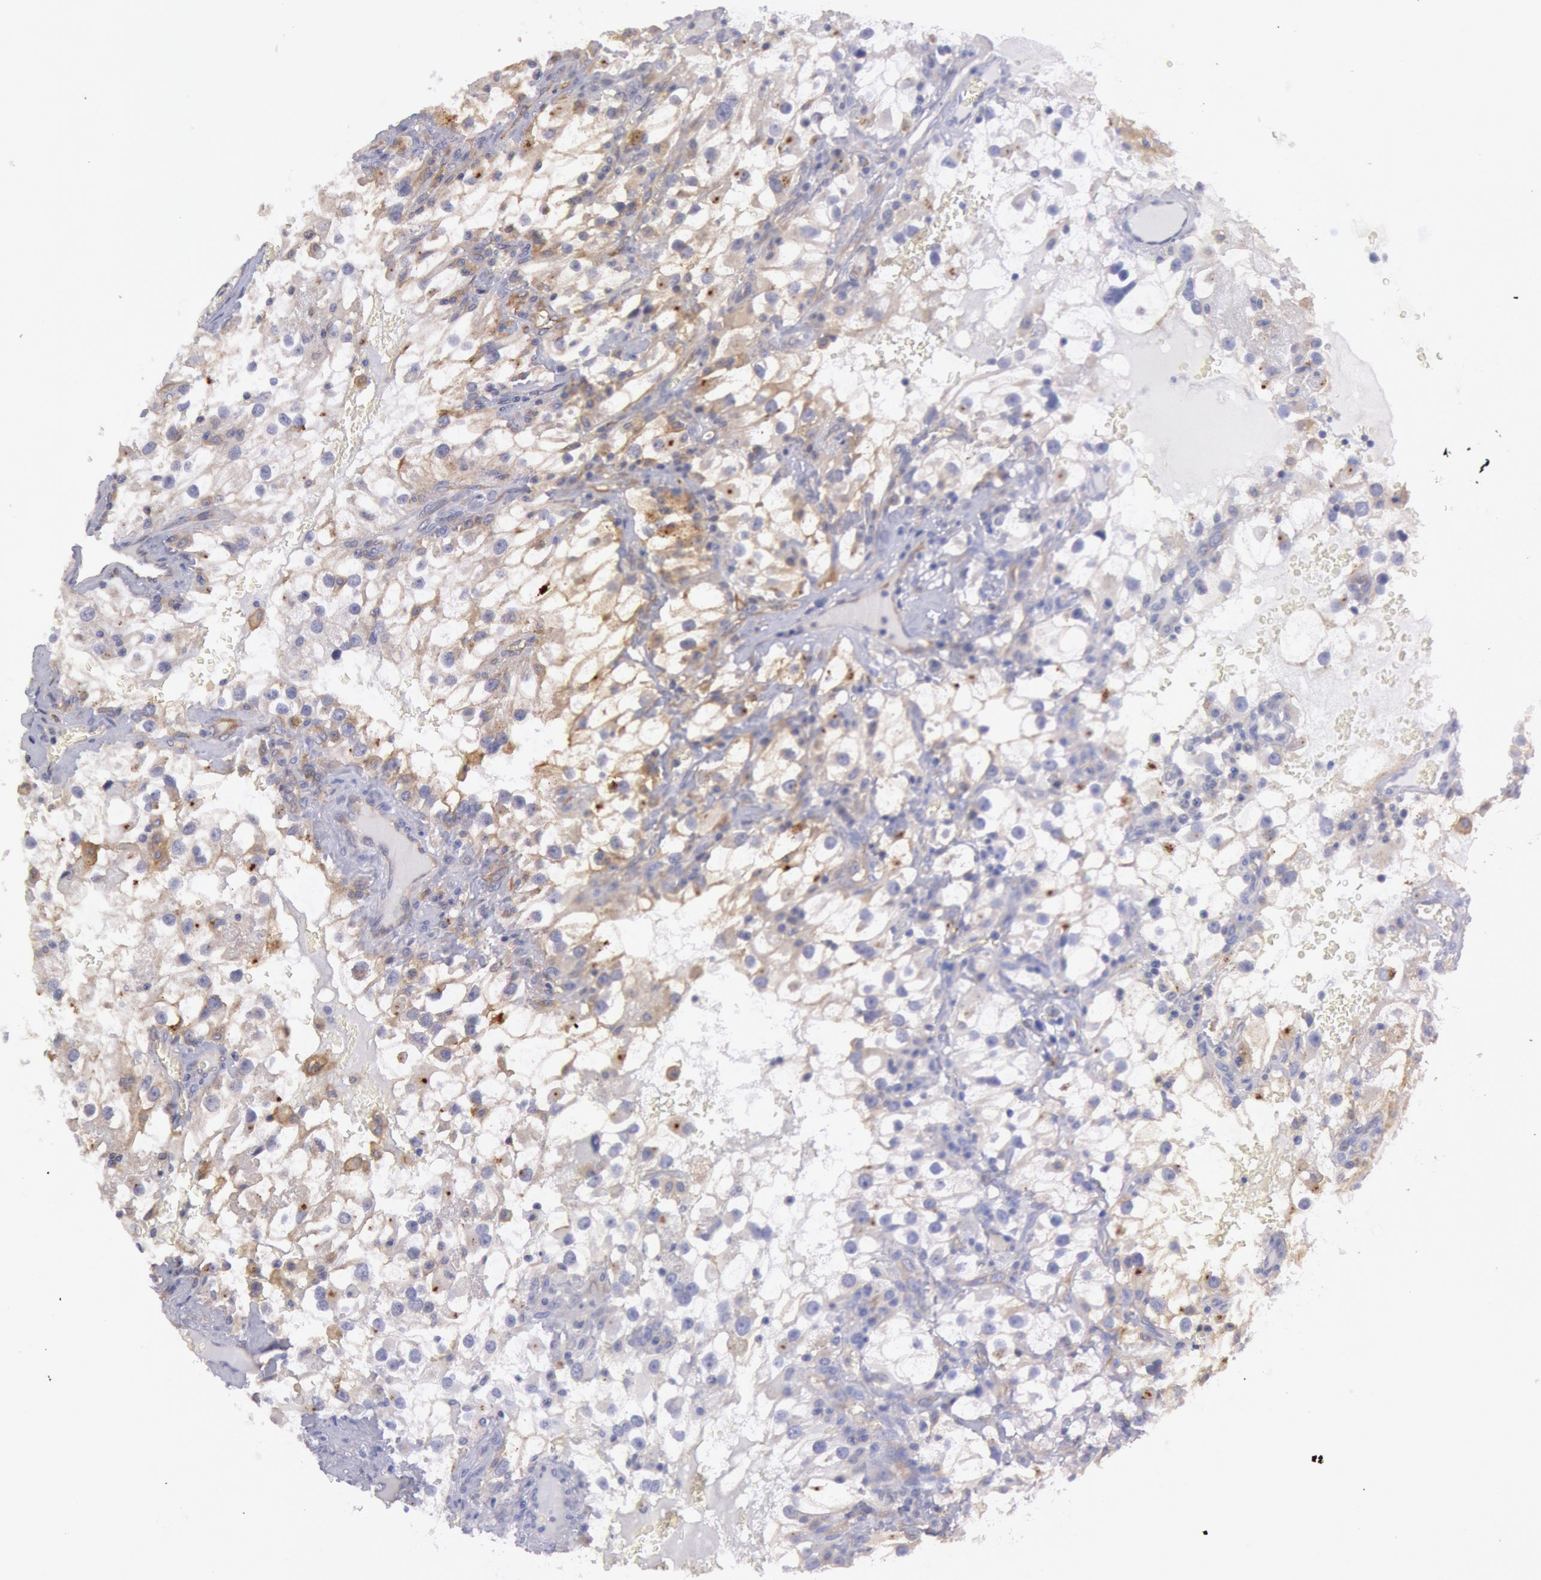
{"staining": {"intensity": "weak", "quantity": "<25%", "location": "cytoplasmic/membranous"}, "tissue": "renal cancer", "cell_type": "Tumor cells", "image_type": "cancer", "snomed": [{"axis": "morphology", "description": "Adenocarcinoma, NOS"}, {"axis": "topography", "description": "Kidney"}], "caption": "IHC of renal adenocarcinoma exhibits no staining in tumor cells.", "gene": "MYO5A", "patient": {"sex": "female", "age": 52}}